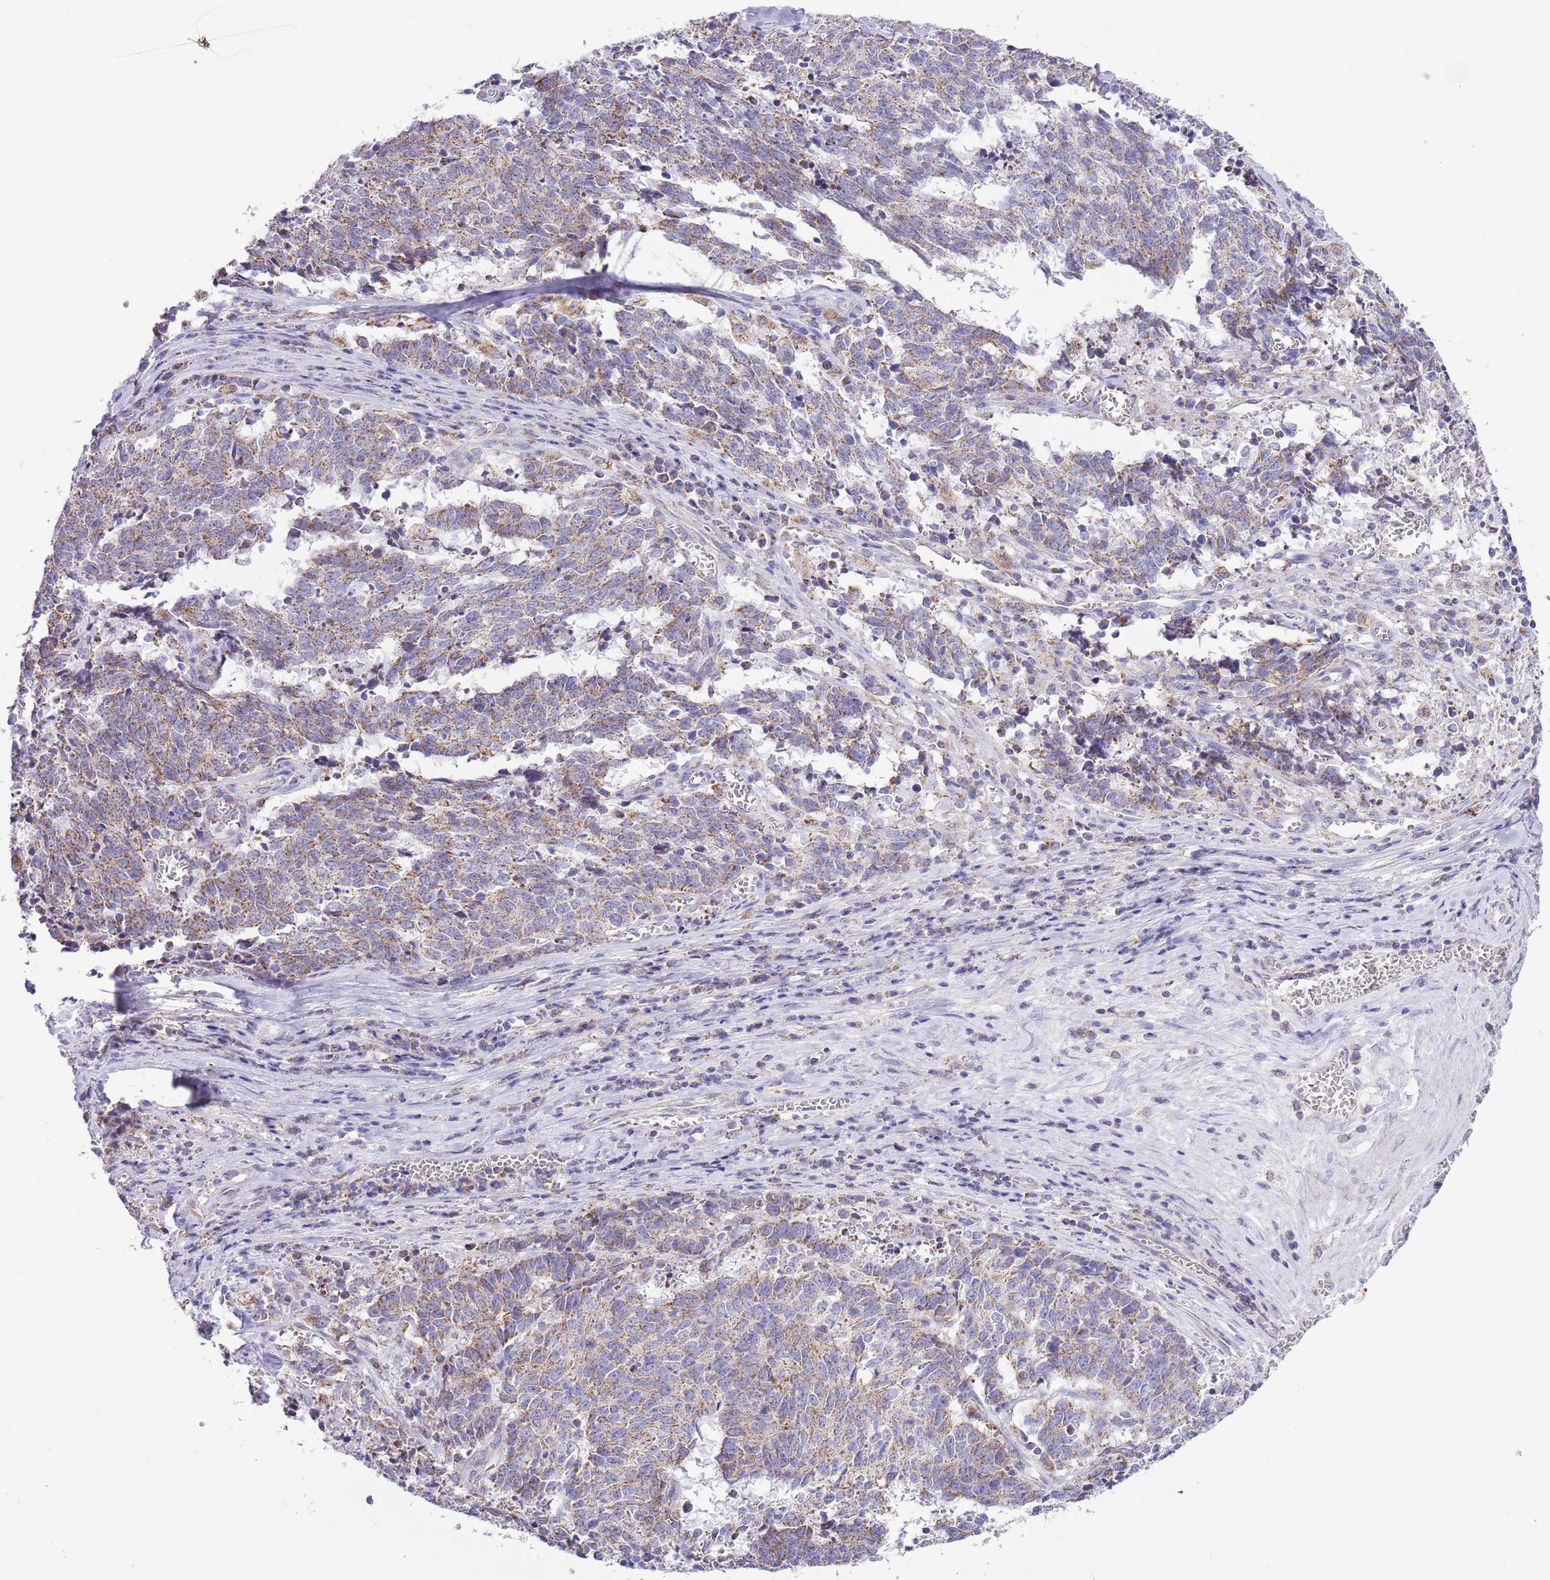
{"staining": {"intensity": "moderate", "quantity": ">75%", "location": "cytoplasmic/membranous"}, "tissue": "cervical cancer", "cell_type": "Tumor cells", "image_type": "cancer", "snomed": [{"axis": "morphology", "description": "Squamous cell carcinoma, NOS"}, {"axis": "topography", "description": "Cervix"}], "caption": "Squamous cell carcinoma (cervical) was stained to show a protein in brown. There is medium levels of moderate cytoplasmic/membranous positivity in approximately >75% of tumor cells.", "gene": "TEKTIP1", "patient": {"sex": "female", "age": 29}}